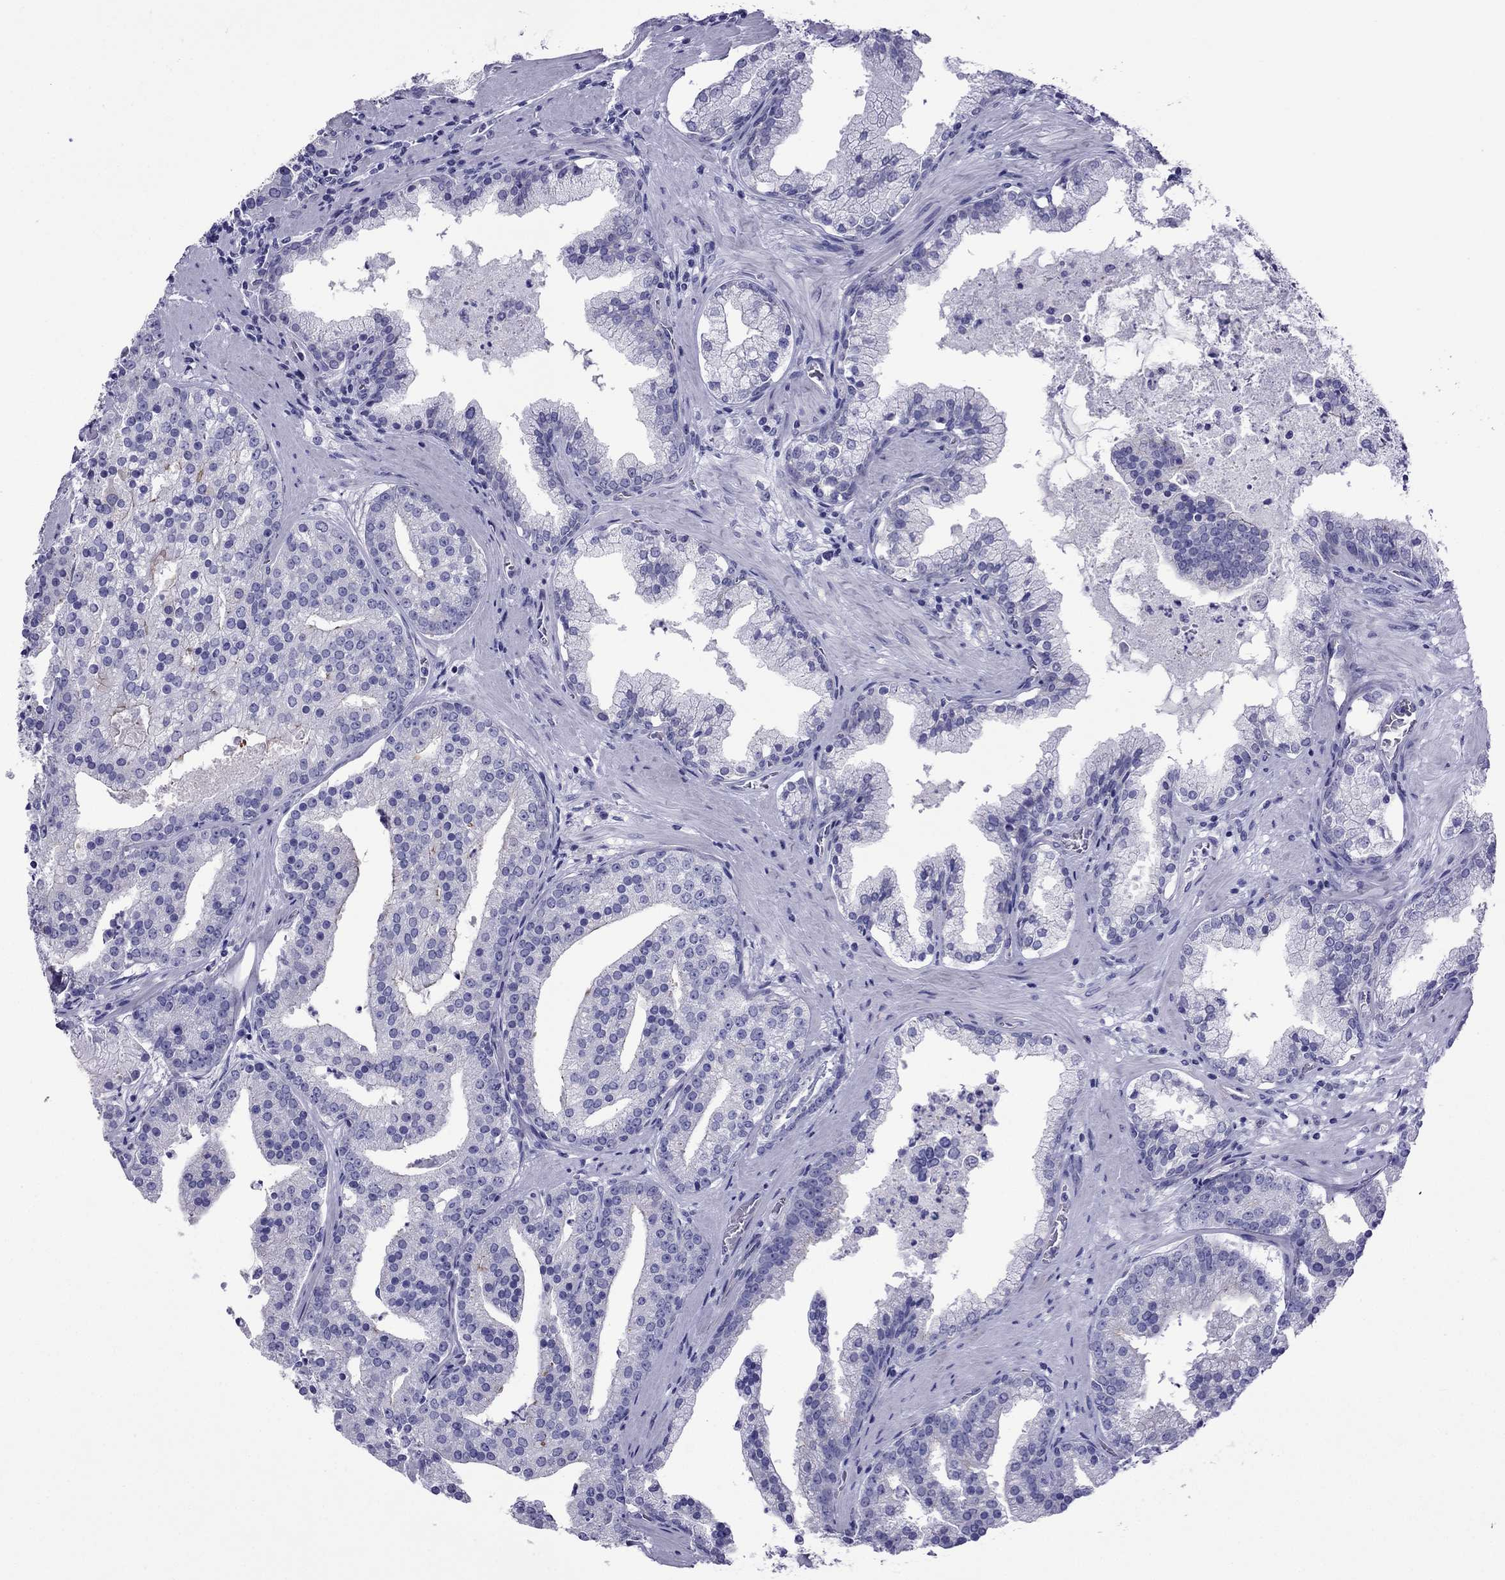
{"staining": {"intensity": "negative", "quantity": "none", "location": "none"}, "tissue": "prostate cancer", "cell_type": "Tumor cells", "image_type": "cancer", "snomed": [{"axis": "morphology", "description": "Adenocarcinoma, NOS"}, {"axis": "topography", "description": "Prostate and seminal vesicle, NOS"}, {"axis": "topography", "description": "Prostate"}], "caption": "Tumor cells are negative for protein expression in human prostate cancer.", "gene": "MYL11", "patient": {"sex": "male", "age": 44}}